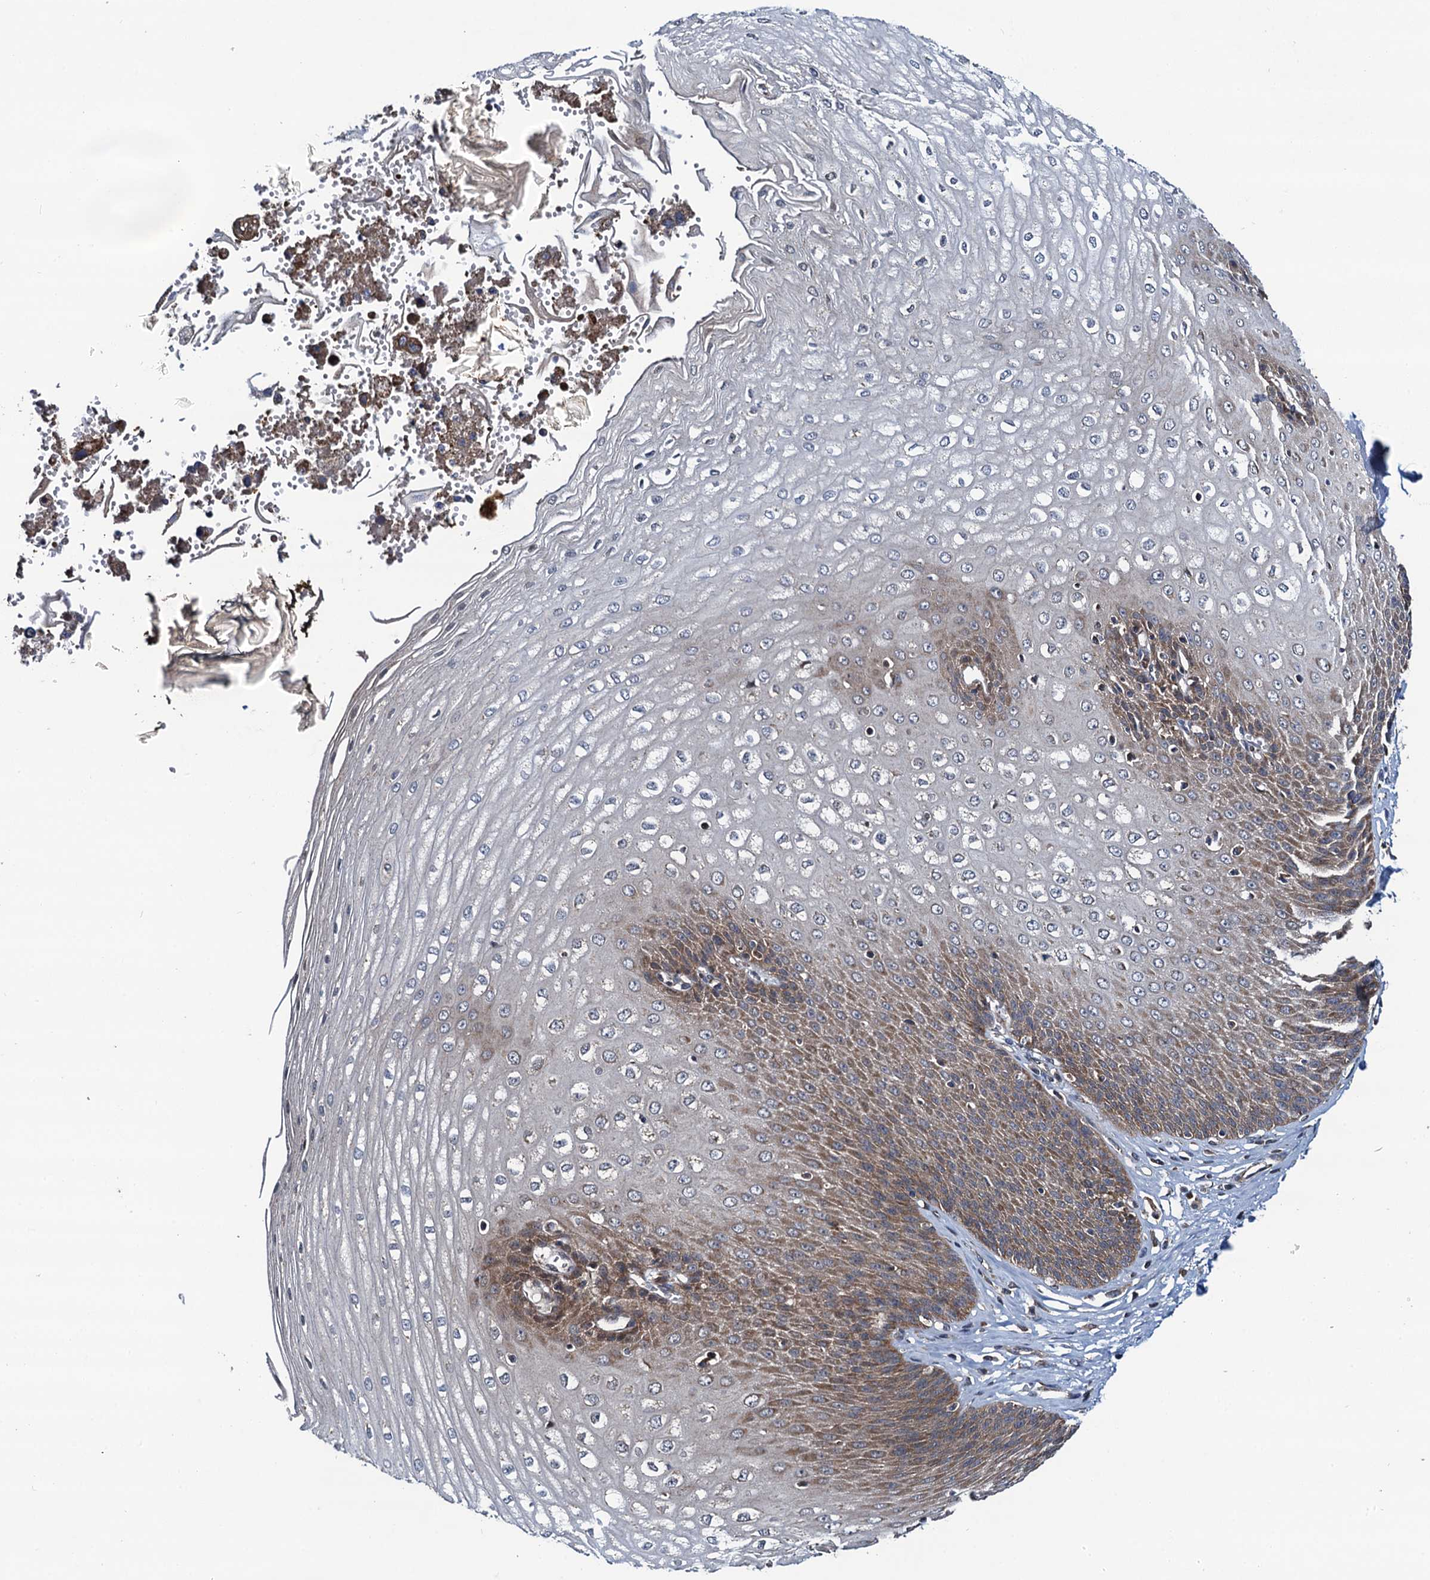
{"staining": {"intensity": "moderate", "quantity": "25%-75%", "location": "cytoplasmic/membranous"}, "tissue": "esophagus", "cell_type": "Squamous epithelial cells", "image_type": "normal", "snomed": [{"axis": "morphology", "description": "Normal tissue, NOS"}, {"axis": "topography", "description": "Esophagus"}], "caption": "Protein expression analysis of benign human esophagus reveals moderate cytoplasmic/membranous positivity in about 25%-75% of squamous epithelial cells. The protein of interest is shown in brown color, while the nuclei are stained blue.", "gene": "NEK1", "patient": {"sex": "male", "age": 60}}